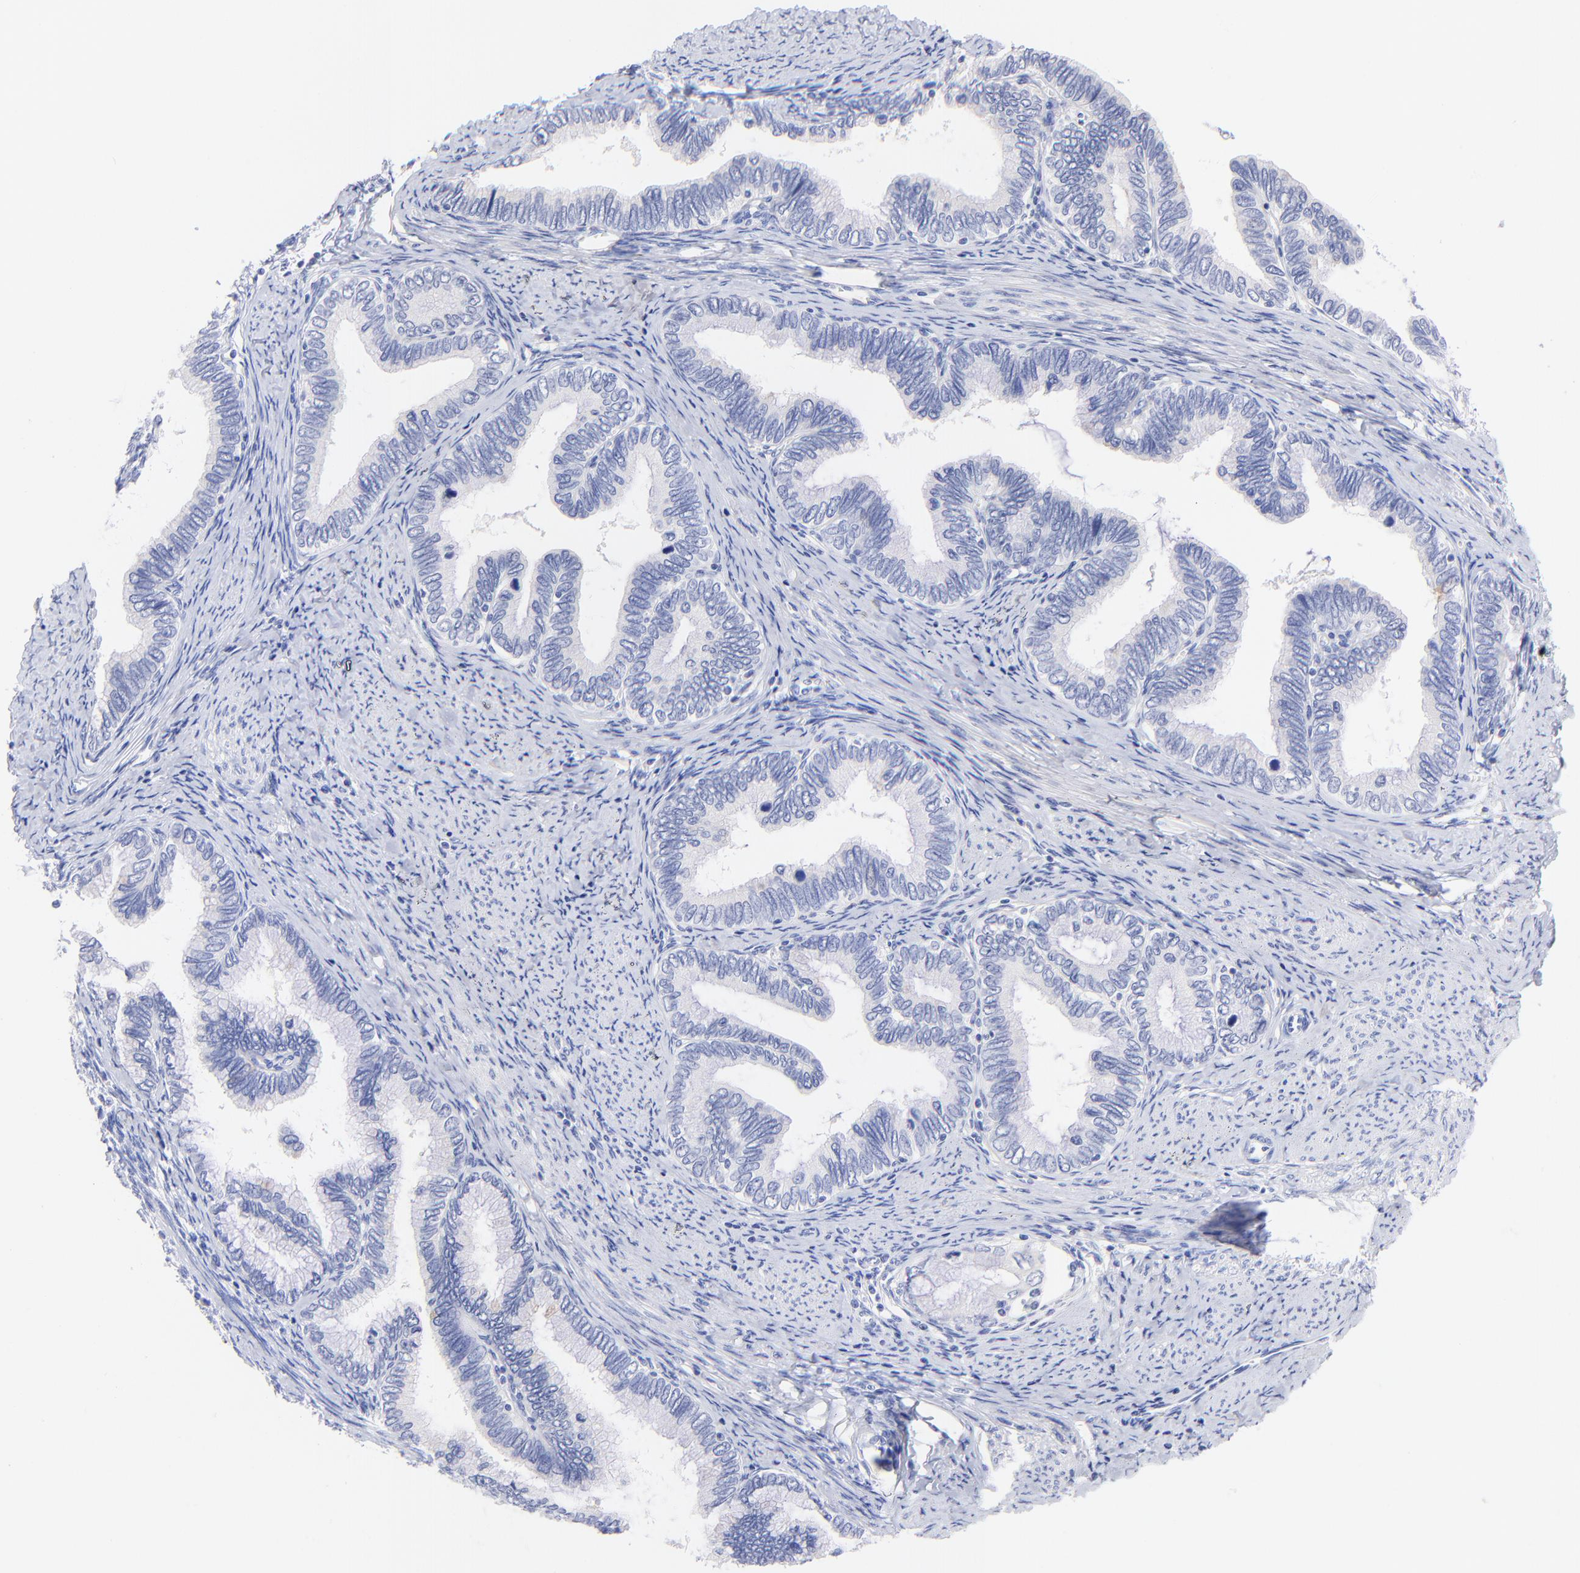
{"staining": {"intensity": "negative", "quantity": "none", "location": "none"}, "tissue": "cervical cancer", "cell_type": "Tumor cells", "image_type": "cancer", "snomed": [{"axis": "morphology", "description": "Adenocarcinoma, NOS"}, {"axis": "topography", "description": "Cervix"}], "caption": "The IHC micrograph has no significant staining in tumor cells of cervical adenocarcinoma tissue. (Stains: DAB (3,3'-diaminobenzidine) immunohistochemistry (IHC) with hematoxylin counter stain, Microscopy: brightfield microscopy at high magnification).", "gene": "RAB3A", "patient": {"sex": "female", "age": 49}}